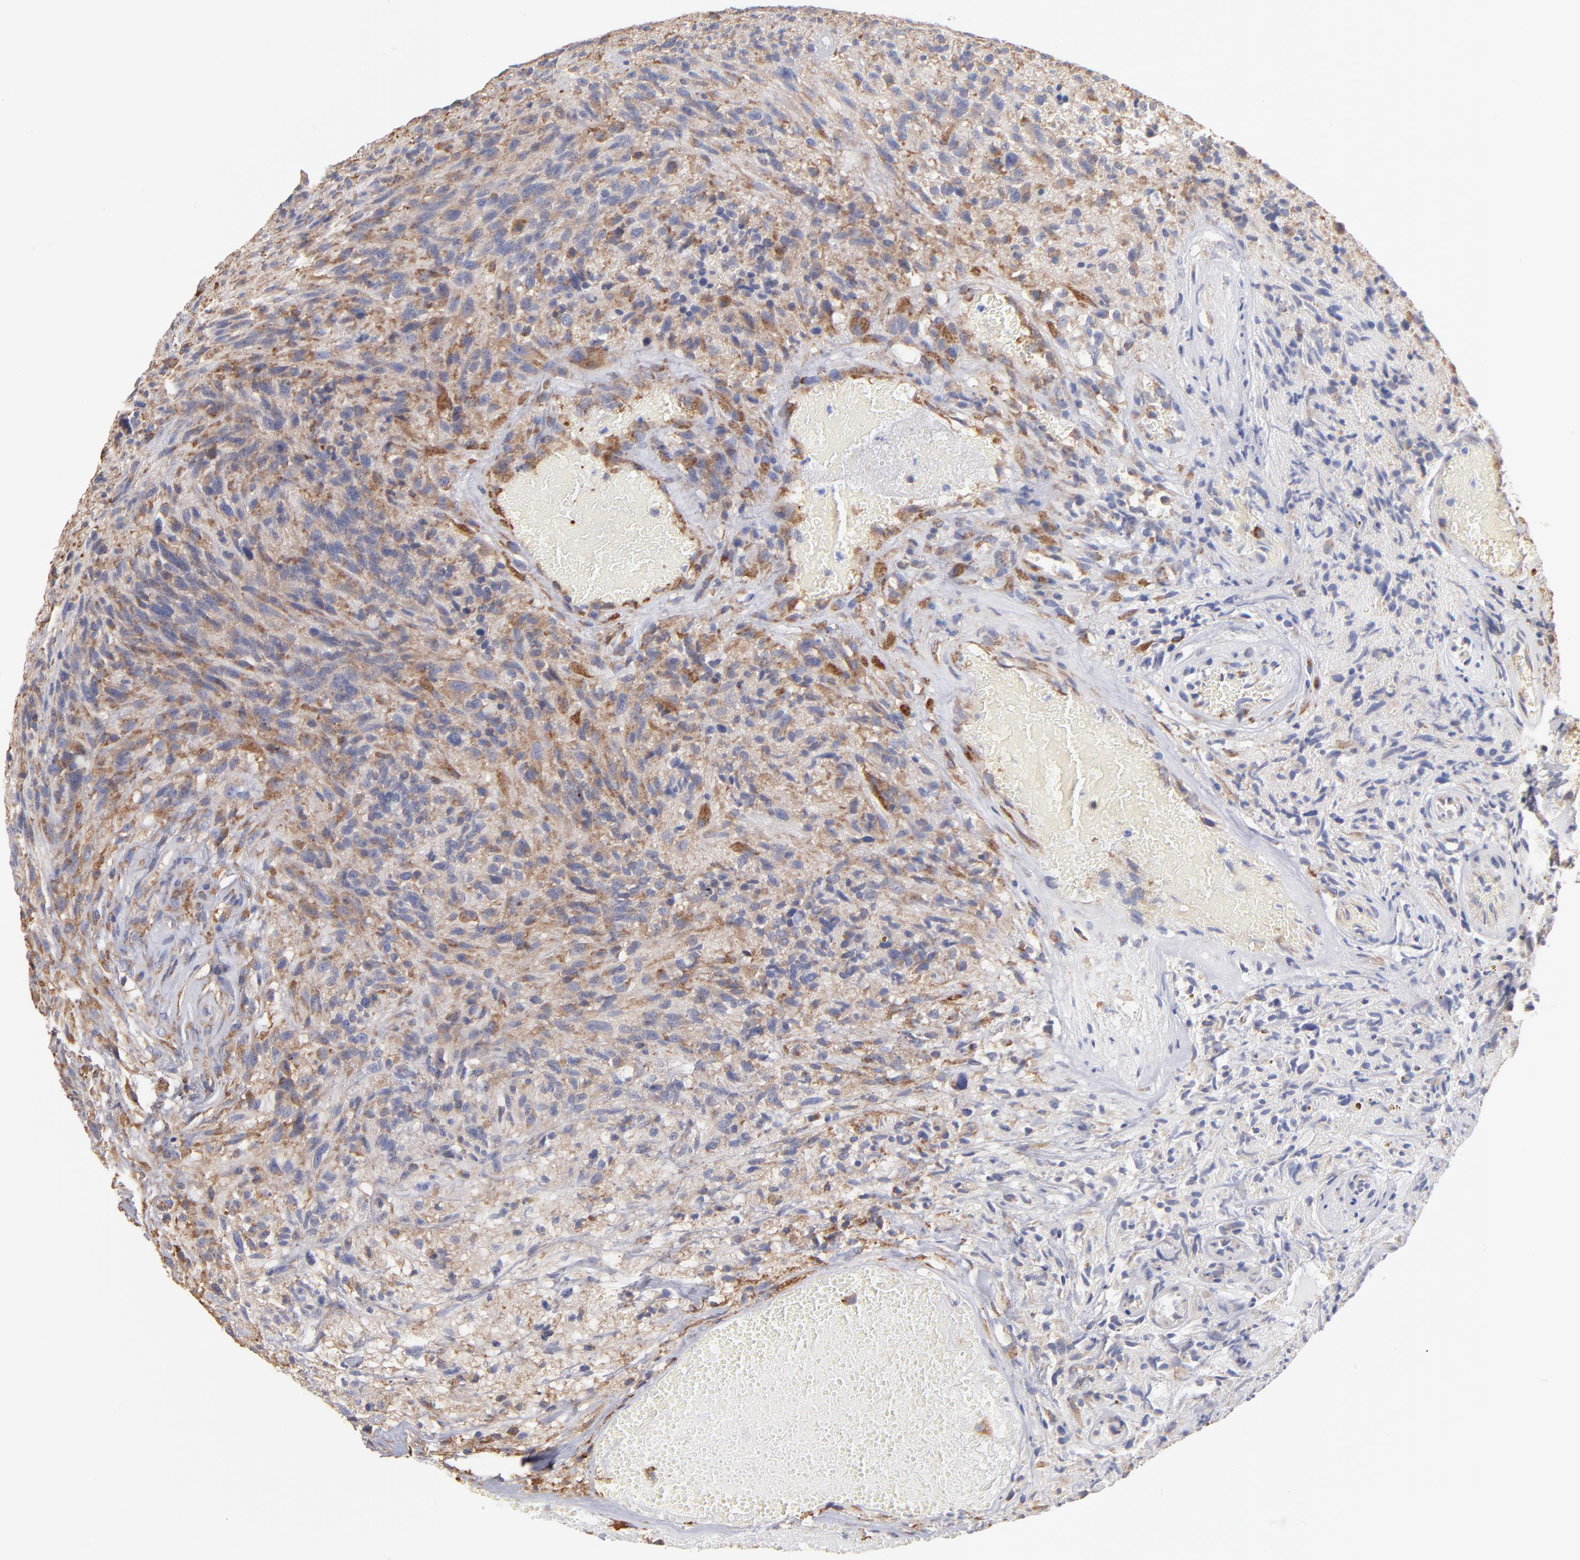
{"staining": {"intensity": "moderate", "quantity": "<25%", "location": "cytoplasmic/membranous"}, "tissue": "glioma", "cell_type": "Tumor cells", "image_type": "cancer", "snomed": [{"axis": "morphology", "description": "Normal tissue, NOS"}, {"axis": "morphology", "description": "Glioma, malignant, High grade"}, {"axis": "topography", "description": "Cerebral cortex"}], "caption": "A brown stain shows moderate cytoplasmic/membranous positivity of a protein in human glioma tumor cells. The staining is performed using DAB brown chromogen to label protein expression. The nuclei are counter-stained blue using hematoxylin.", "gene": "RPL9", "patient": {"sex": "male", "age": 75}}